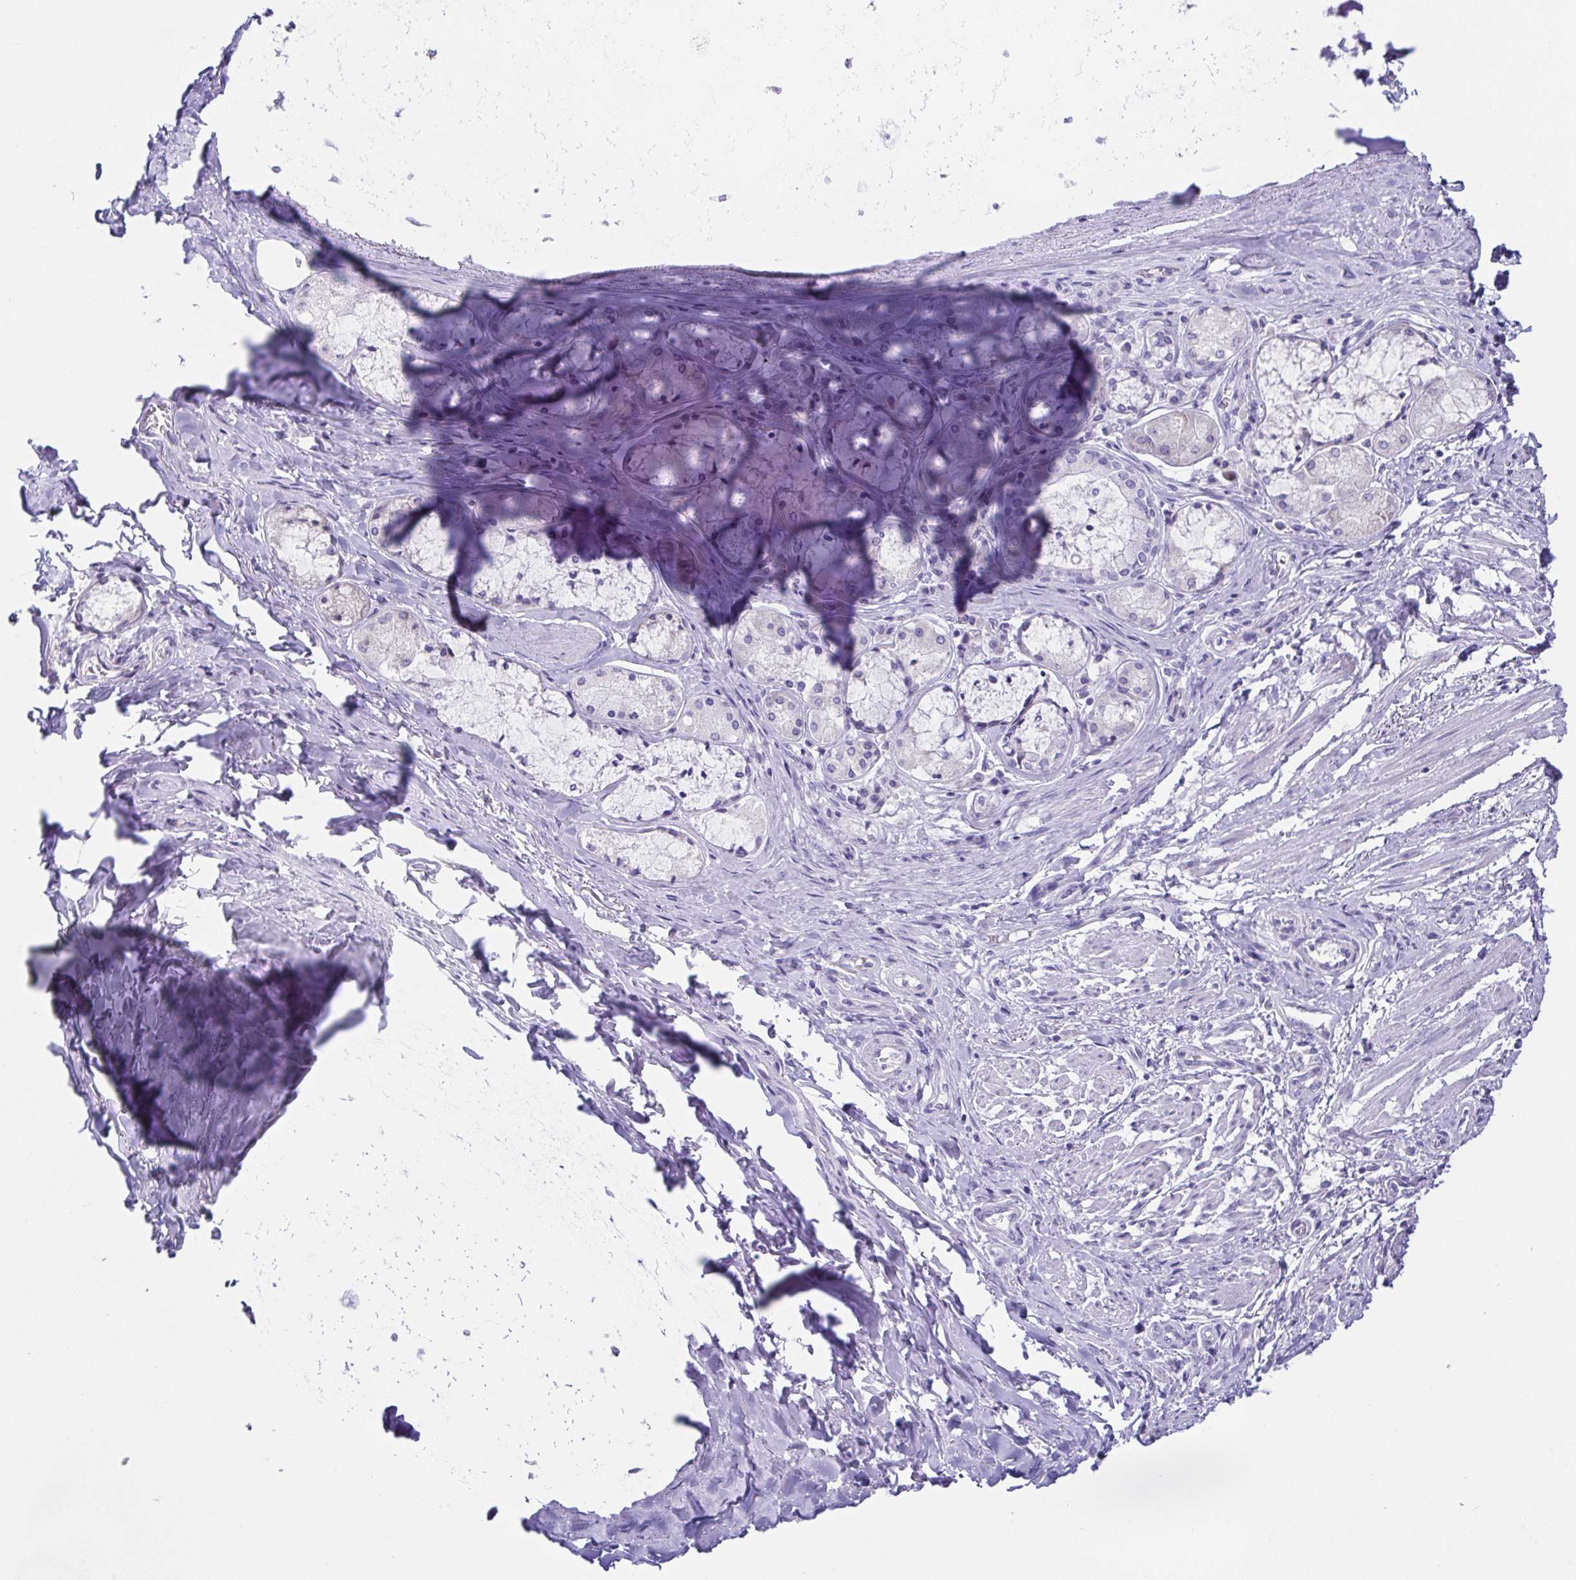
{"staining": {"intensity": "negative", "quantity": "none", "location": "none"}, "tissue": "soft tissue", "cell_type": "Chondrocytes", "image_type": "normal", "snomed": [{"axis": "morphology", "description": "Normal tissue, NOS"}, {"axis": "topography", "description": "Cartilage tissue"}, {"axis": "topography", "description": "Bronchus"}], "caption": "There is no significant positivity in chondrocytes of soft tissue. (DAB (3,3'-diaminobenzidine) IHC with hematoxylin counter stain).", "gene": "RDH11", "patient": {"sex": "male", "age": 64}}